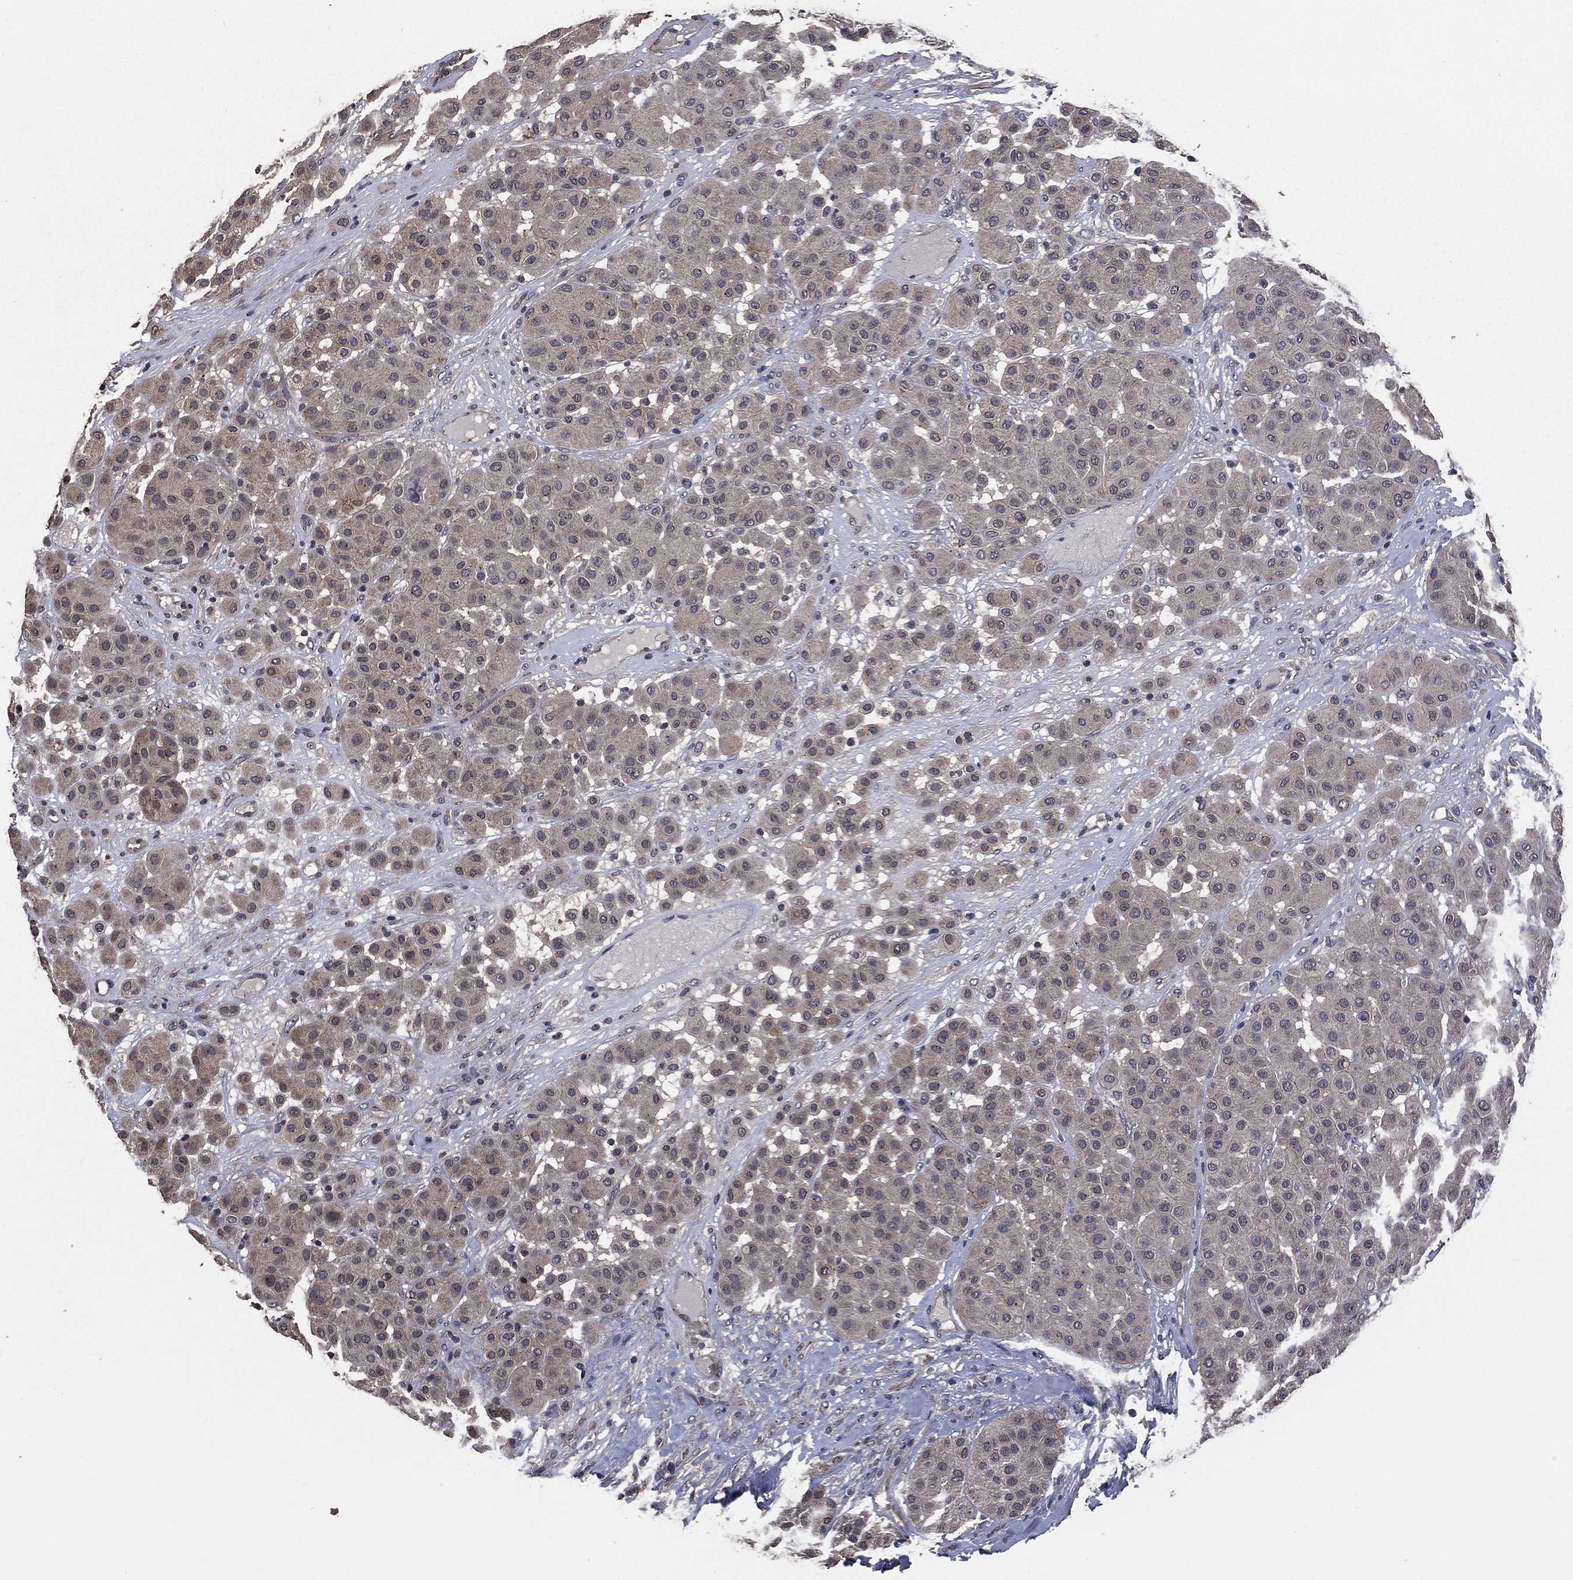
{"staining": {"intensity": "negative", "quantity": "none", "location": "none"}, "tissue": "melanoma", "cell_type": "Tumor cells", "image_type": "cancer", "snomed": [{"axis": "morphology", "description": "Malignant melanoma, Metastatic site"}, {"axis": "topography", "description": "Smooth muscle"}], "caption": "Immunohistochemistry histopathology image of neoplastic tissue: melanoma stained with DAB displays no significant protein staining in tumor cells. (DAB immunohistochemistry (IHC) with hematoxylin counter stain).", "gene": "PCNT", "patient": {"sex": "male", "age": 41}}